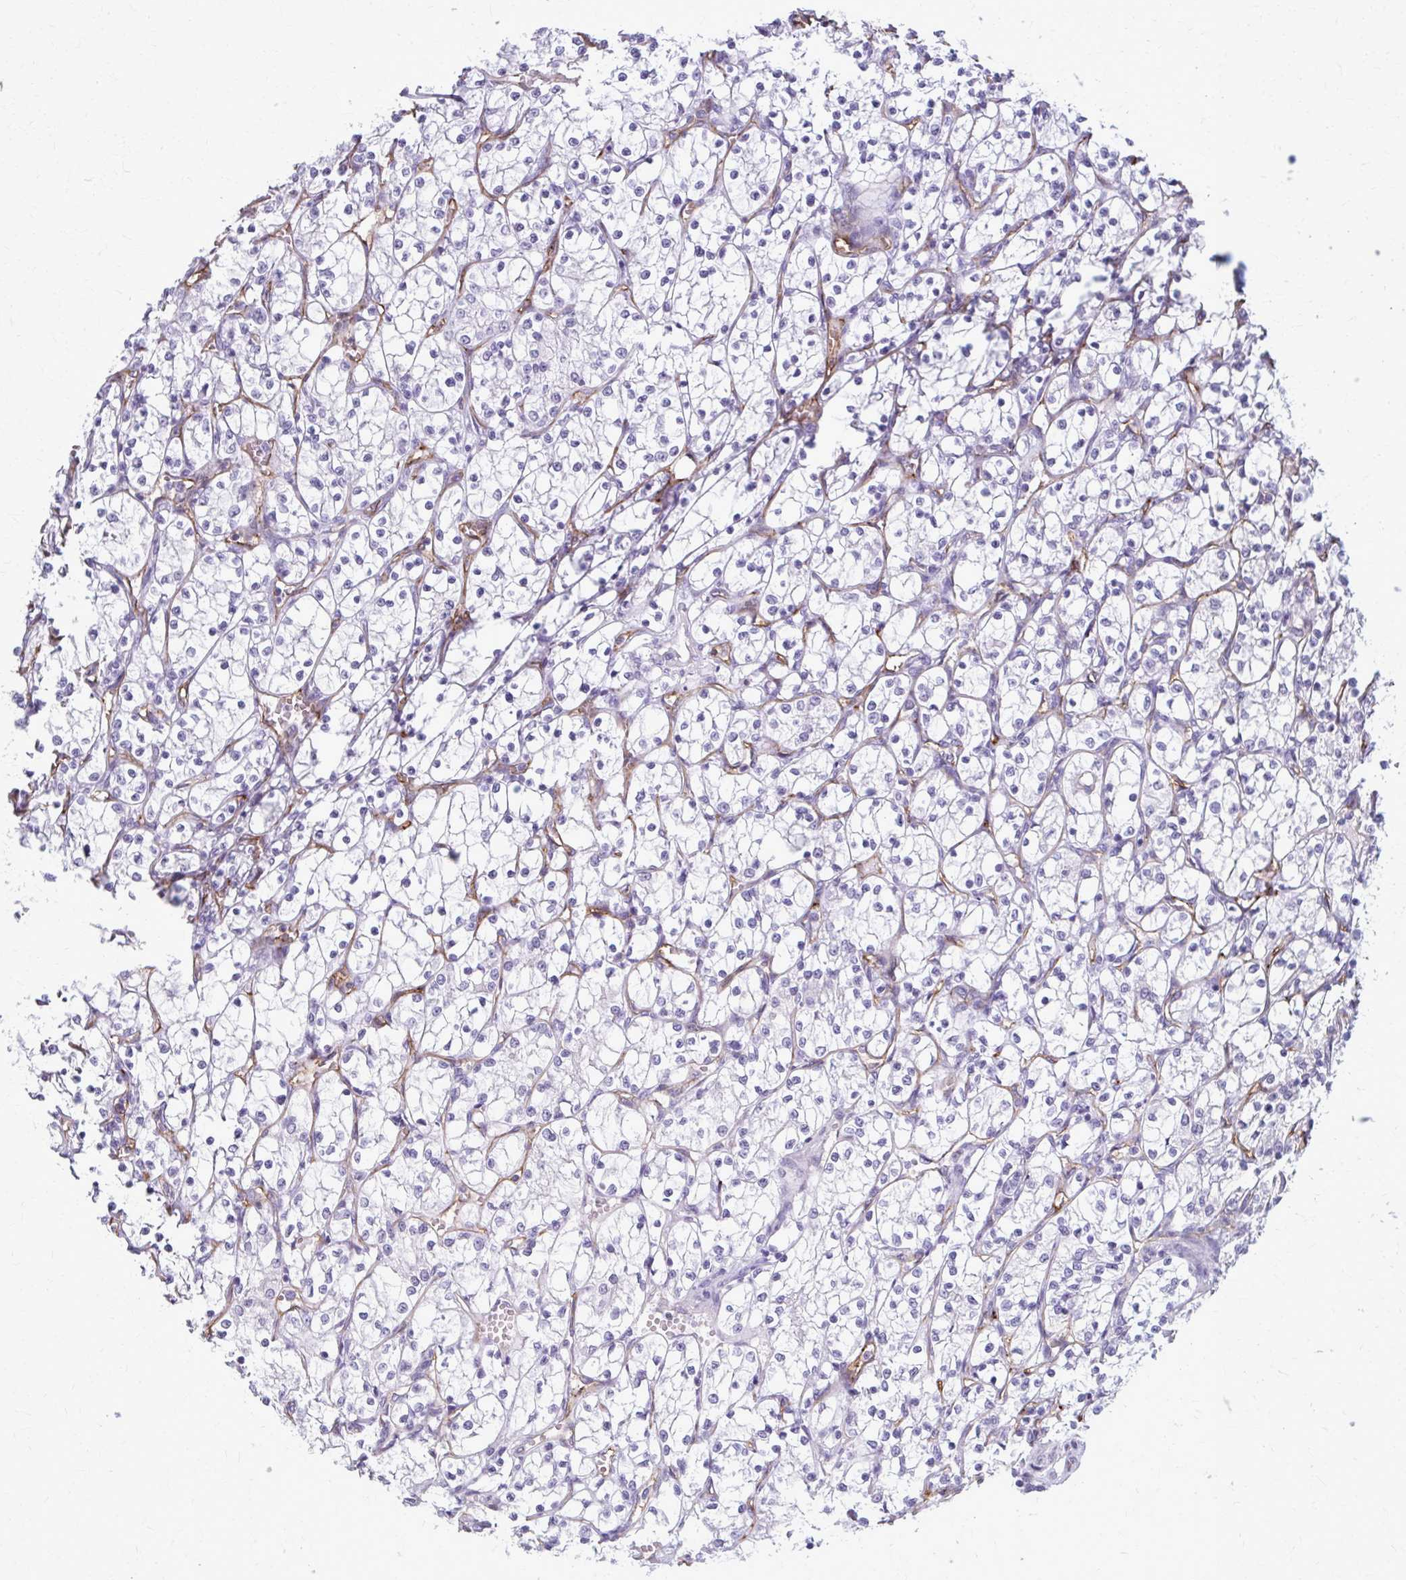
{"staining": {"intensity": "negative", "quantity": "none", "location": "none"}, "tissue": "renal cancer", "cell_type": "Tumor cells", "image_type": "cancer", "snomed": [{"axis": "morphology", "description": "Adenocarcinoma, NOS"}, {"axis": "topography", "description": "Kidney"}], "caption": "There is no significant staining in tumor cells of adenocarcinoma (renal).", "gene": "CASQ2", "patient": {"sex": "female", "age": 69}}